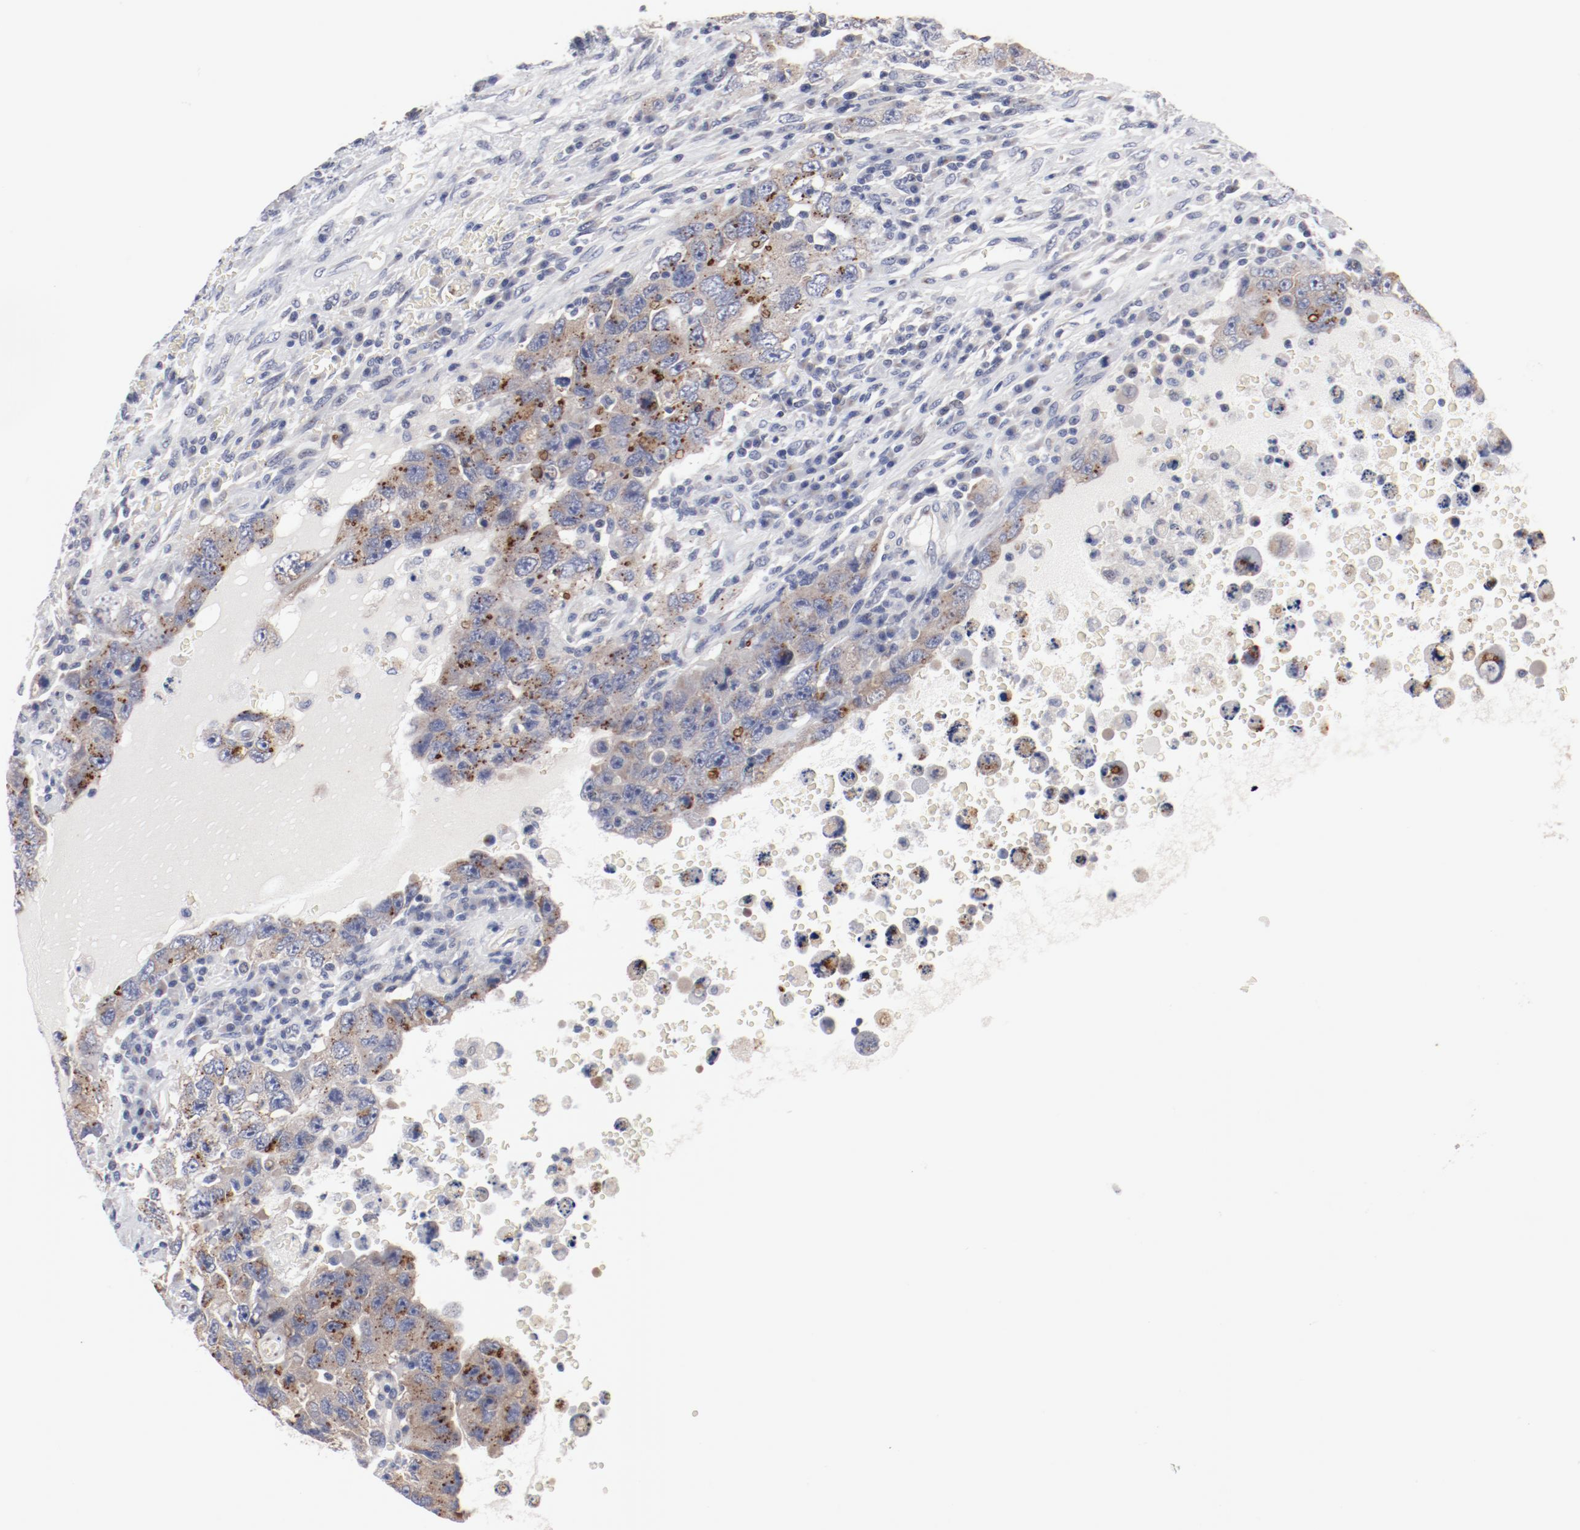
{"staining": {"intensity": "moderate", "quantity": "25%-75%", "location": "cytoplasmic/membranous"}, "tissue": "testis cancer", "cell_type": "Tumor cells", "image_type": "cancer", "snomed": [{"axis": "morphology", "description": "Carcinoma, Embryonal, NOS"}, {"axis": "topography", "description": "Testis"}], "caption": "Embryonal carcinoma (testis) tissue reveals moderate cytoplasmic/membranous staining in about 25%-75% of tumor cells", "gene": "GPR143", "patient": {"sex": "male", "age": 26}}